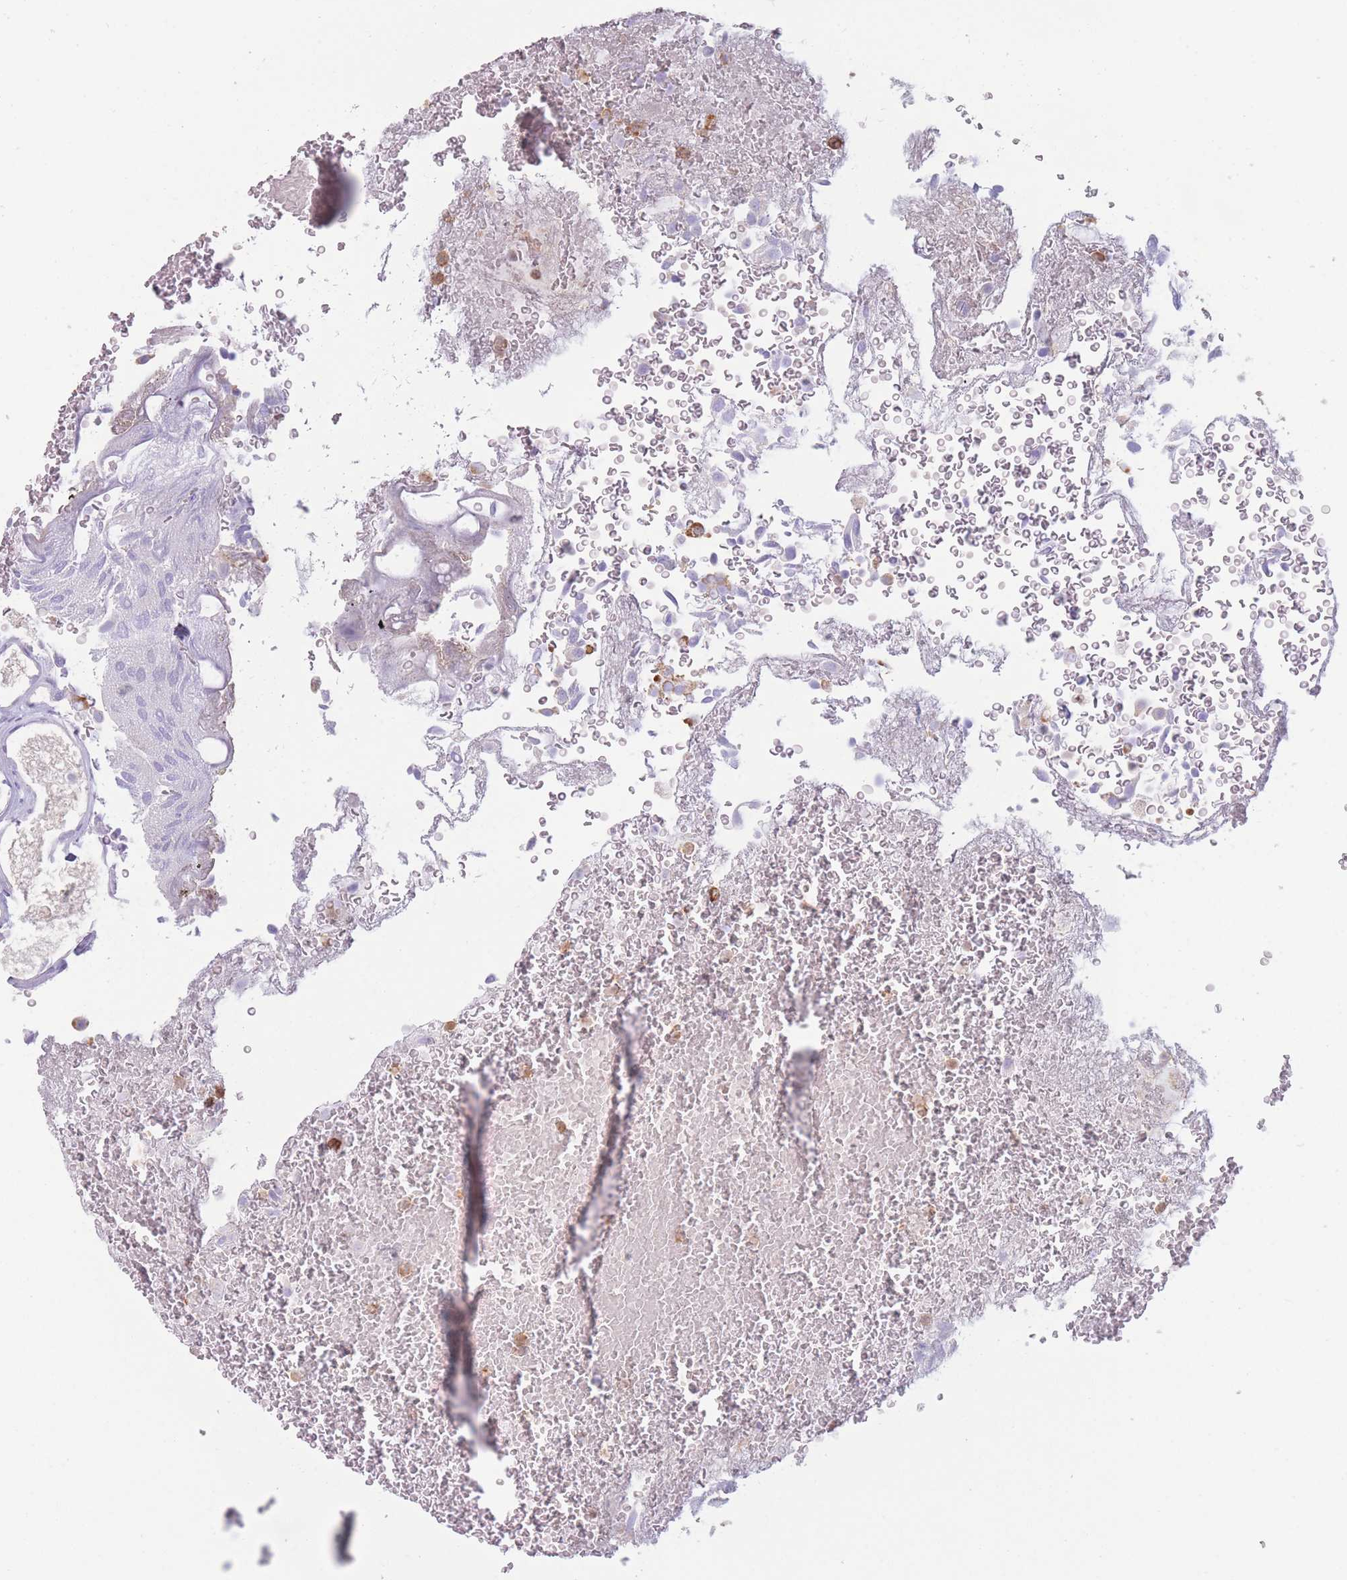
{"staining": {"intensity": "negative", "quantity": "none", "location": "none"}, "tissue": "urothelial cancer", "cell_type": "Tumor cells", "image_type": "cancer", "snomed": [{"axis": "morphology", "description": "Urothelial carcinoma, Low grade"}, {"axis": "topography", "description": "Urinary bladder"}], "caption": "A high-resolution histopathology image shows immunohistochemistry staining of urothelial cancer, which exhibits no significant expression in tumor cells.", "gene": "ST3GAL4", "patient": {"sex": "male", "age": 78}}